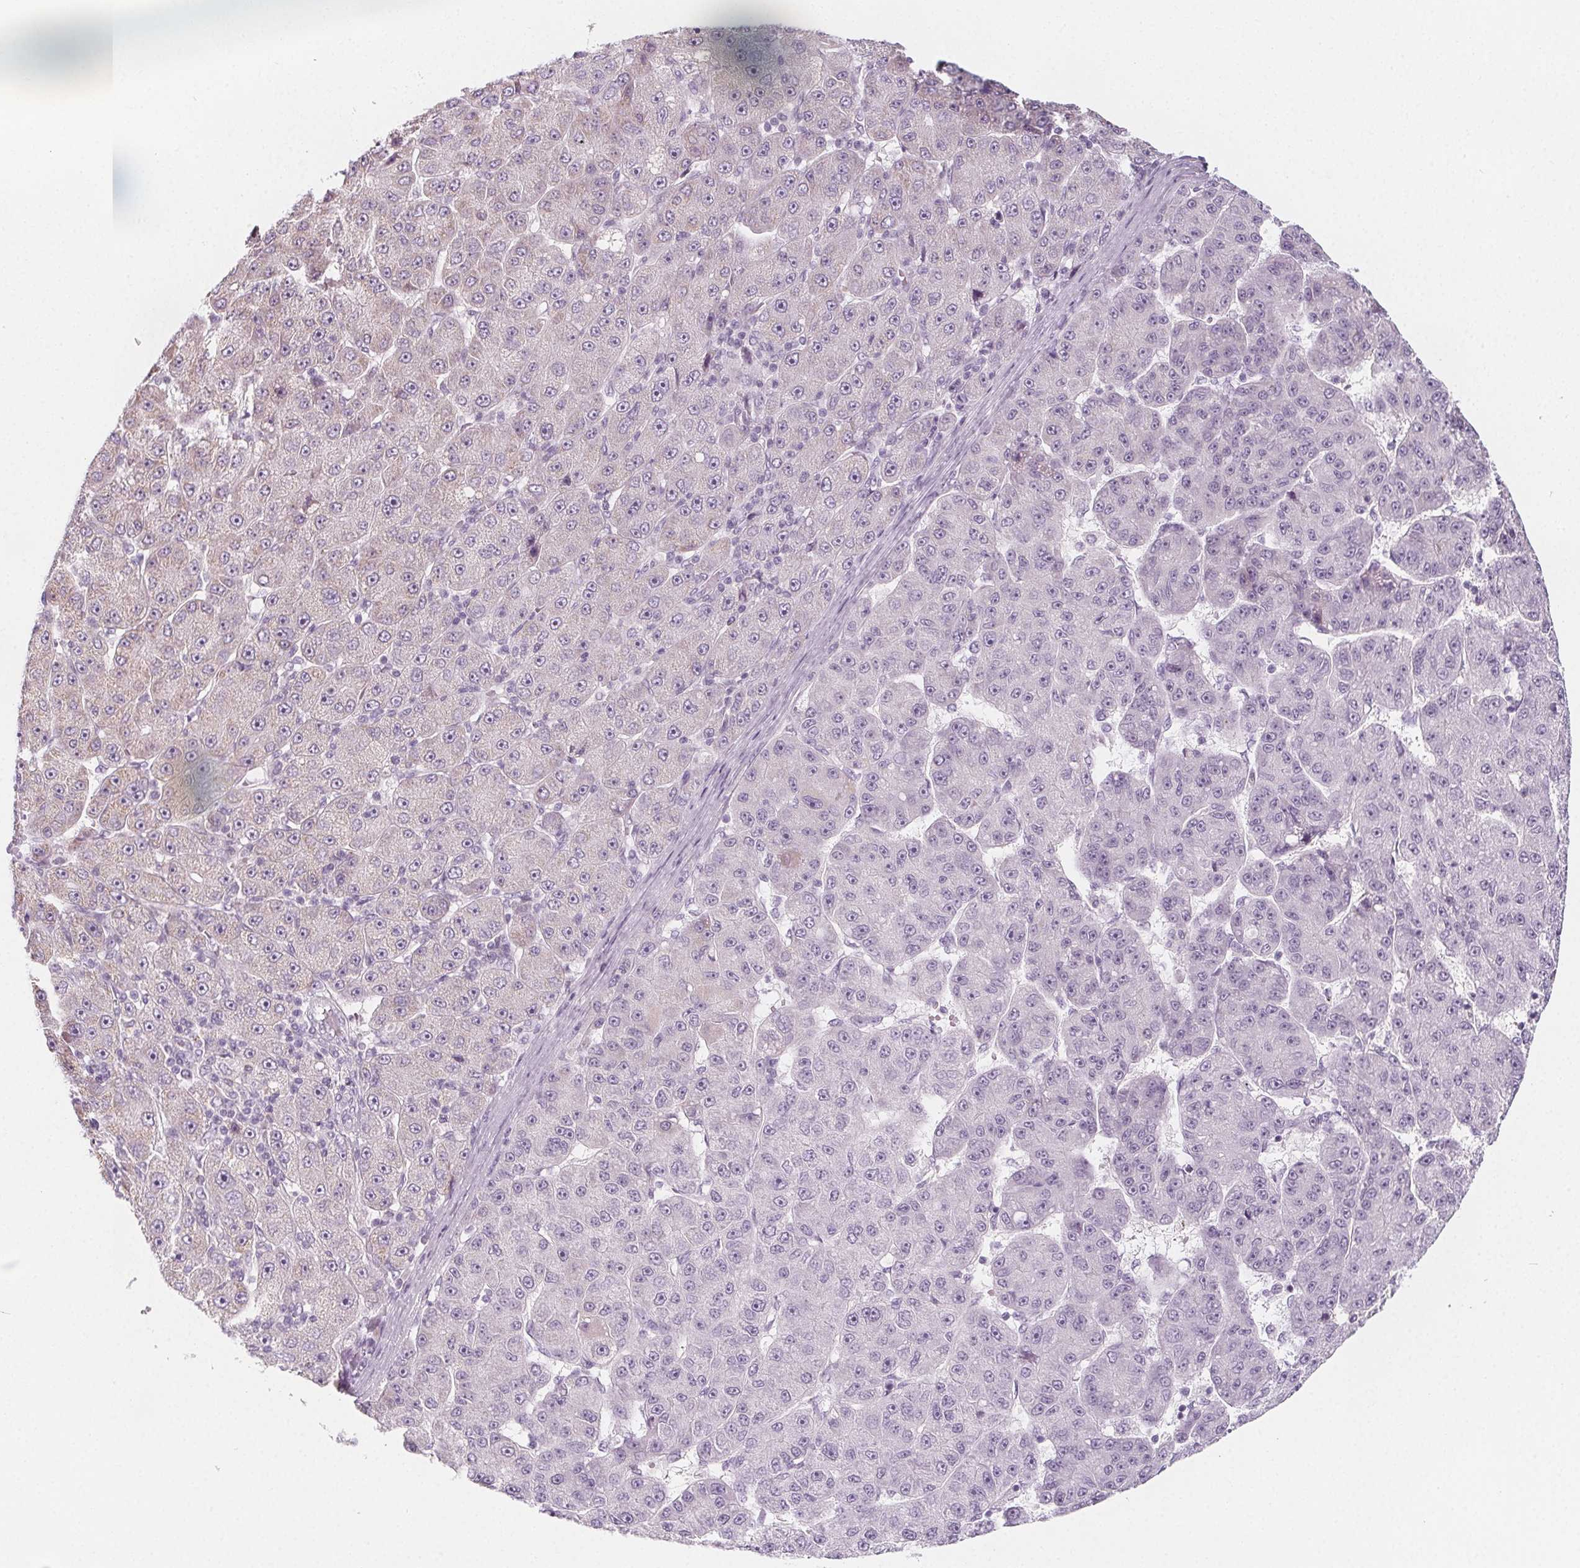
{"staining": {"intensity": "negative", "quantity": "none", "location": "none"}, "tissue": "liver cancer", "cell_type": "Tumor cells", "image_type": "cancer", "snomed": [{"axis": "morphology", "description": "Carcinoma, Hepatocellular, NOS"}, {"axis": "topography", "description": "Liver"}], "caption": "Tumor cells show no significant staining in liver hepatocellular carcinoma. The staining is performed using DAB brown chromogen with nuclei counter-stained in using hematoxylin.", "gene": "IL17C", "patient": {"sex": "male", "age": 67}}